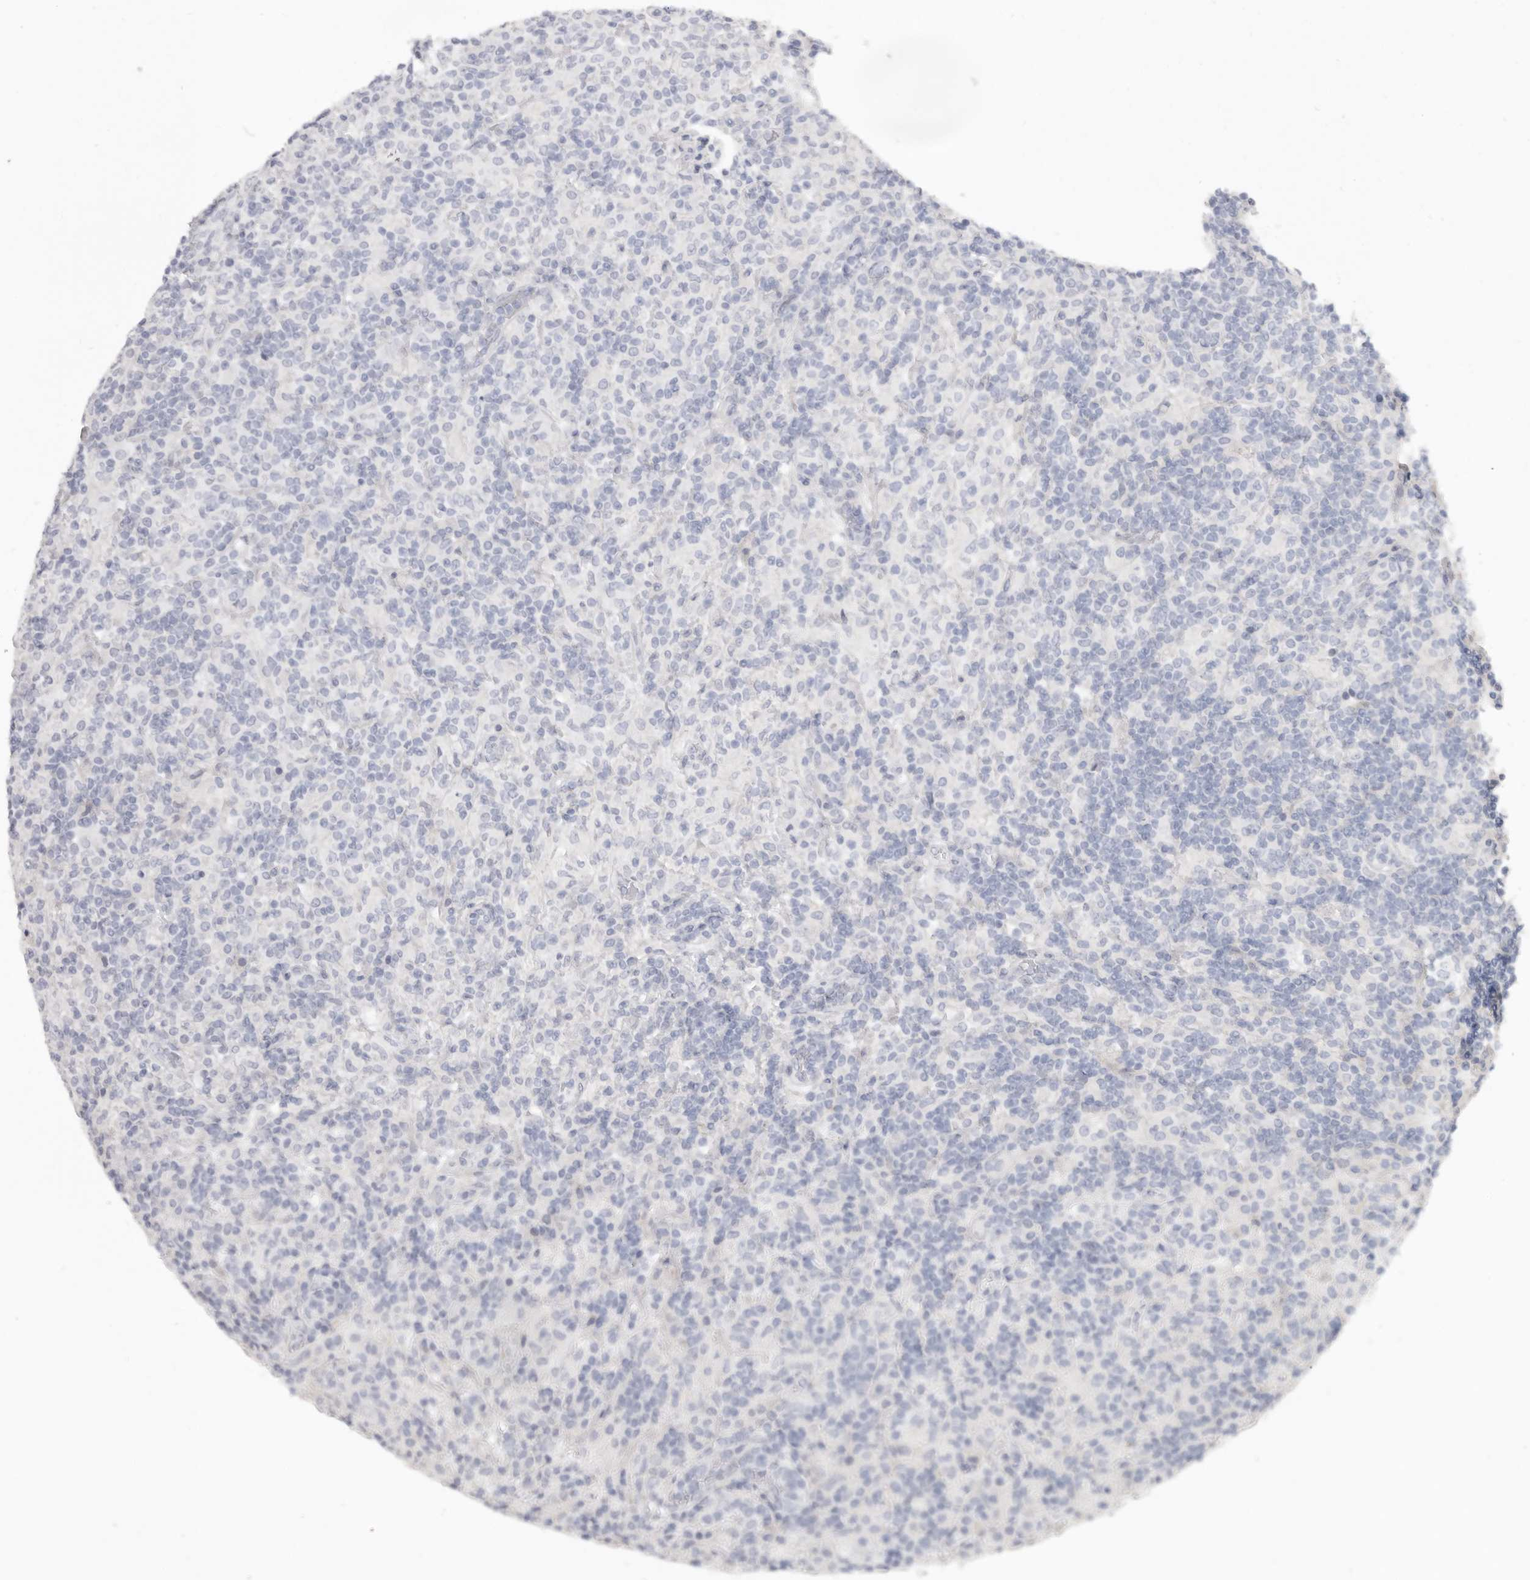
{"staining": {"intensity": "negative", "quantity": "none", "location": "none"}, "tissue": "lymphoma", "cell_type": "Tumor cells", "image_type": "cancer", "snomed": [{"axis": "morphology", "description": "Hodgkin's disease, NOS"}, {"axis": "topography", "description": "Lymph node"}], "caption": "Immunohistochemical staining of human Hodgkin's disease exhibits no significant expression in tumor cells.", "gene": "RXFP1", "patient": {"sex": "male", "age": 70}}